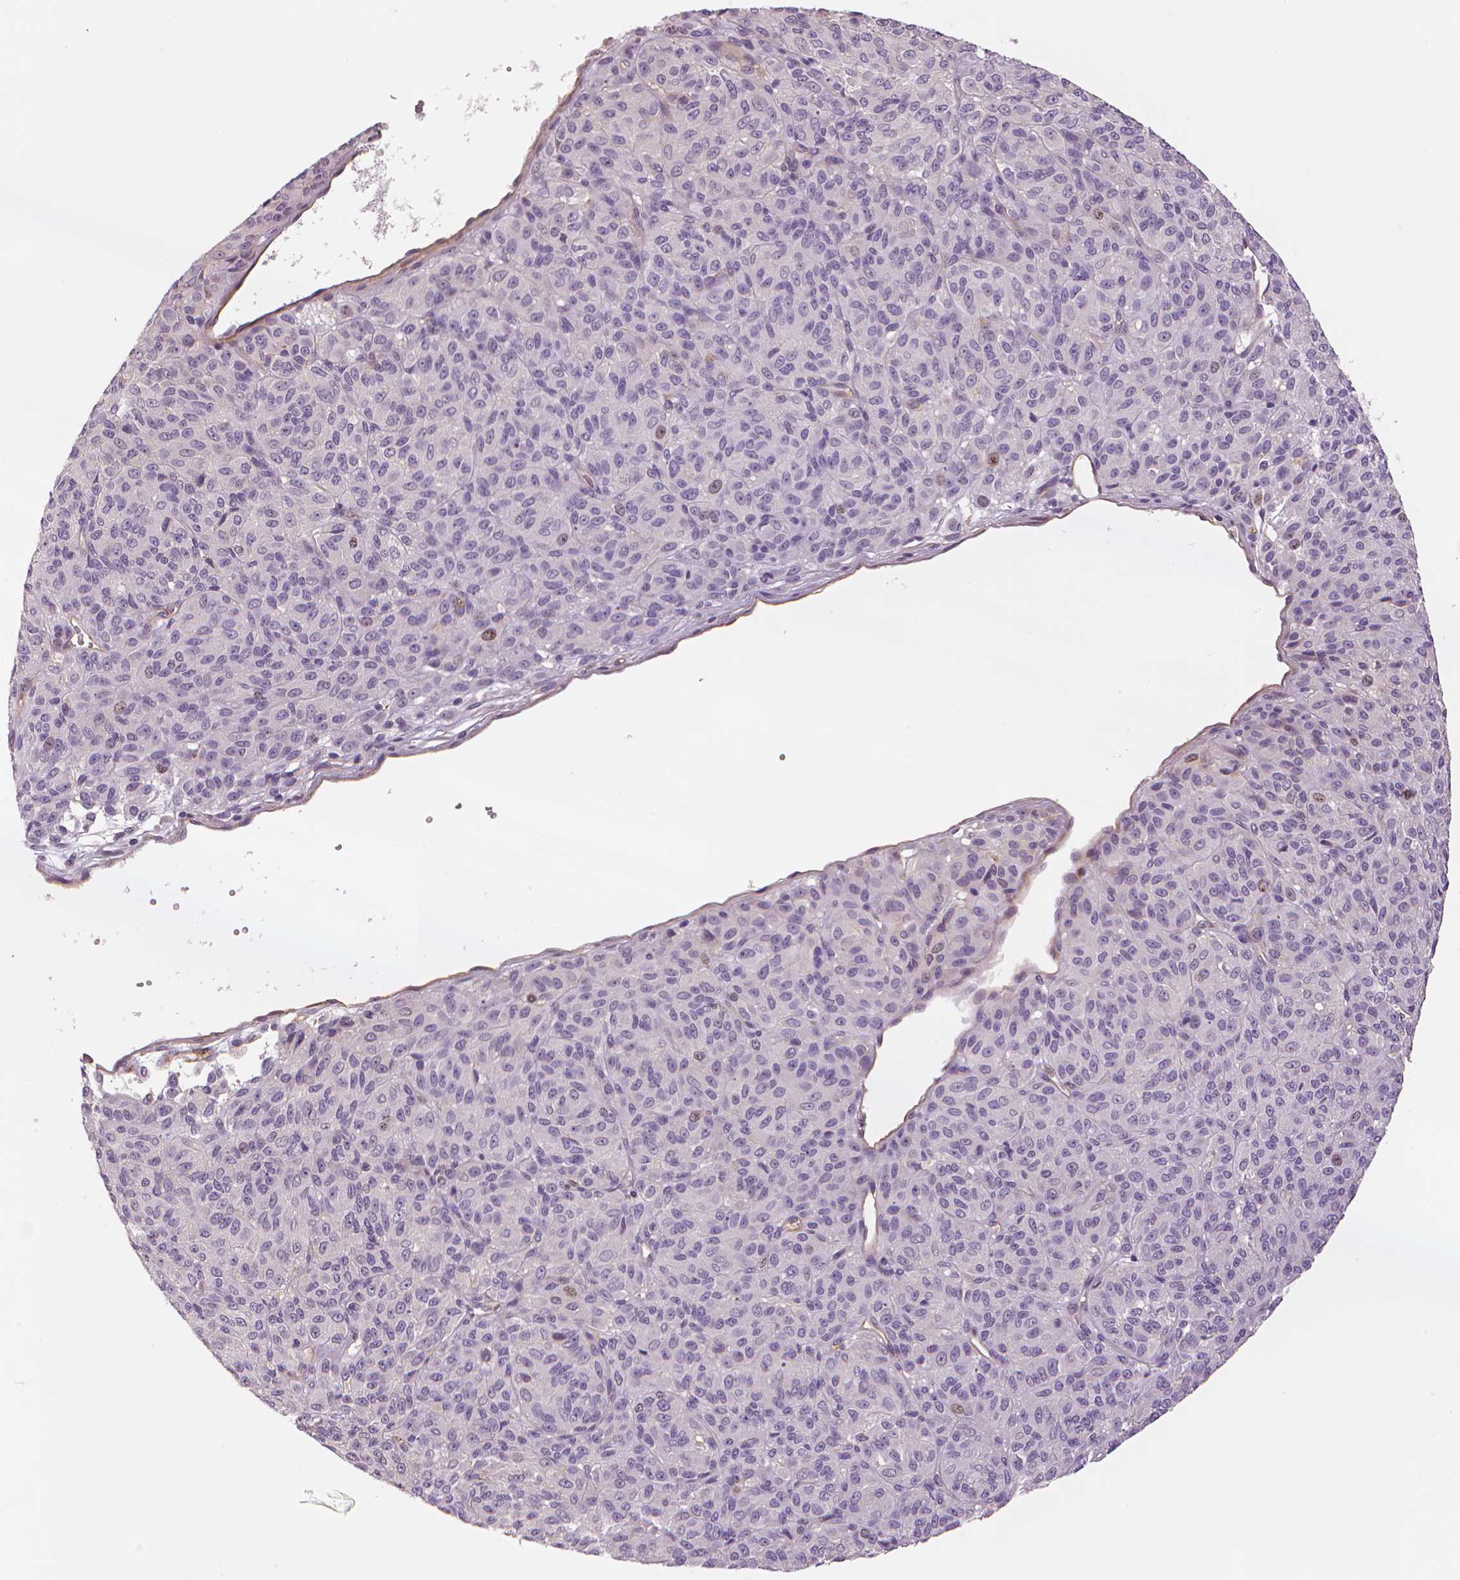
{"staining": {"intensity": "negative", "quantity": "none", "location": "none"}, "tissue": "melanoma", "cell_type": "Tumor cells", "image_type": "cancer", "snomed": [{"axis": "morphology", "description": "Malignant melanoma, Metastatic site"}, {"axis": "topography", "description": "Brain"}], "caption": "The photomicrograph reveals no staining of tumor cells in malignant melanoma (metastatic site).", "gene": "MKI67", "patient": {"sex": "female", "age": 56}}